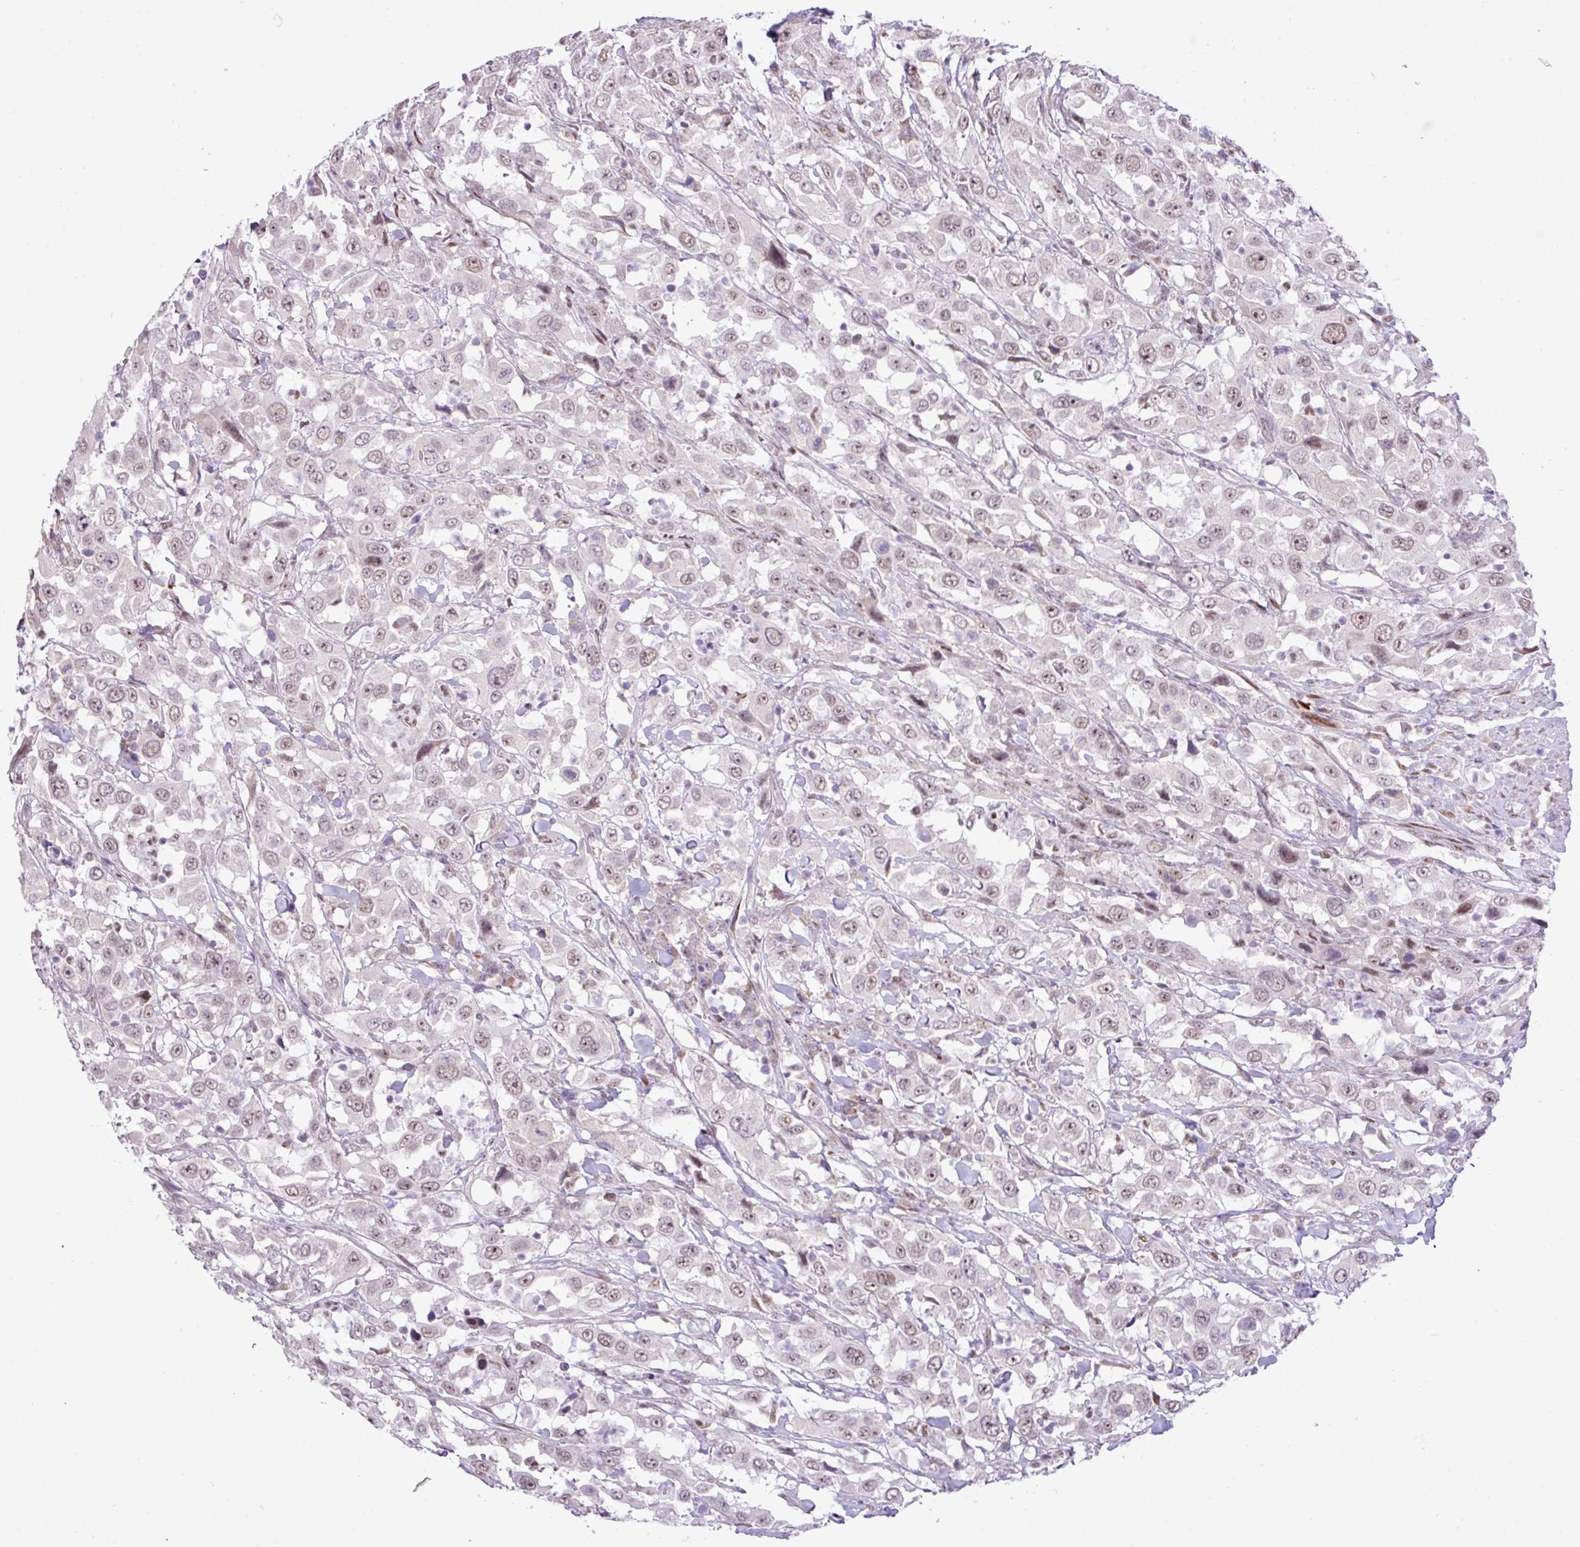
{"staining": {"intensity": "weak", "quantity": ">75%", "location": "nuclear"}, "tissue": "urothelial cancer", "cell_type": "Tumor cells", "image_type": "cancer", "snomed": [{"axis": "morphology", "description": "Urothelial carcinoma, High grade"}, {"axis": "topography", "description": "Urinary bladder"}], "caption": "Protein positivity by immunohistochemistry (IHC) displays weak nuclear staining in approximately >75% of tumor cells in urothelial cancer.", "gene": "ELOA2", "patient": {"sex": "male", "age": 61}}